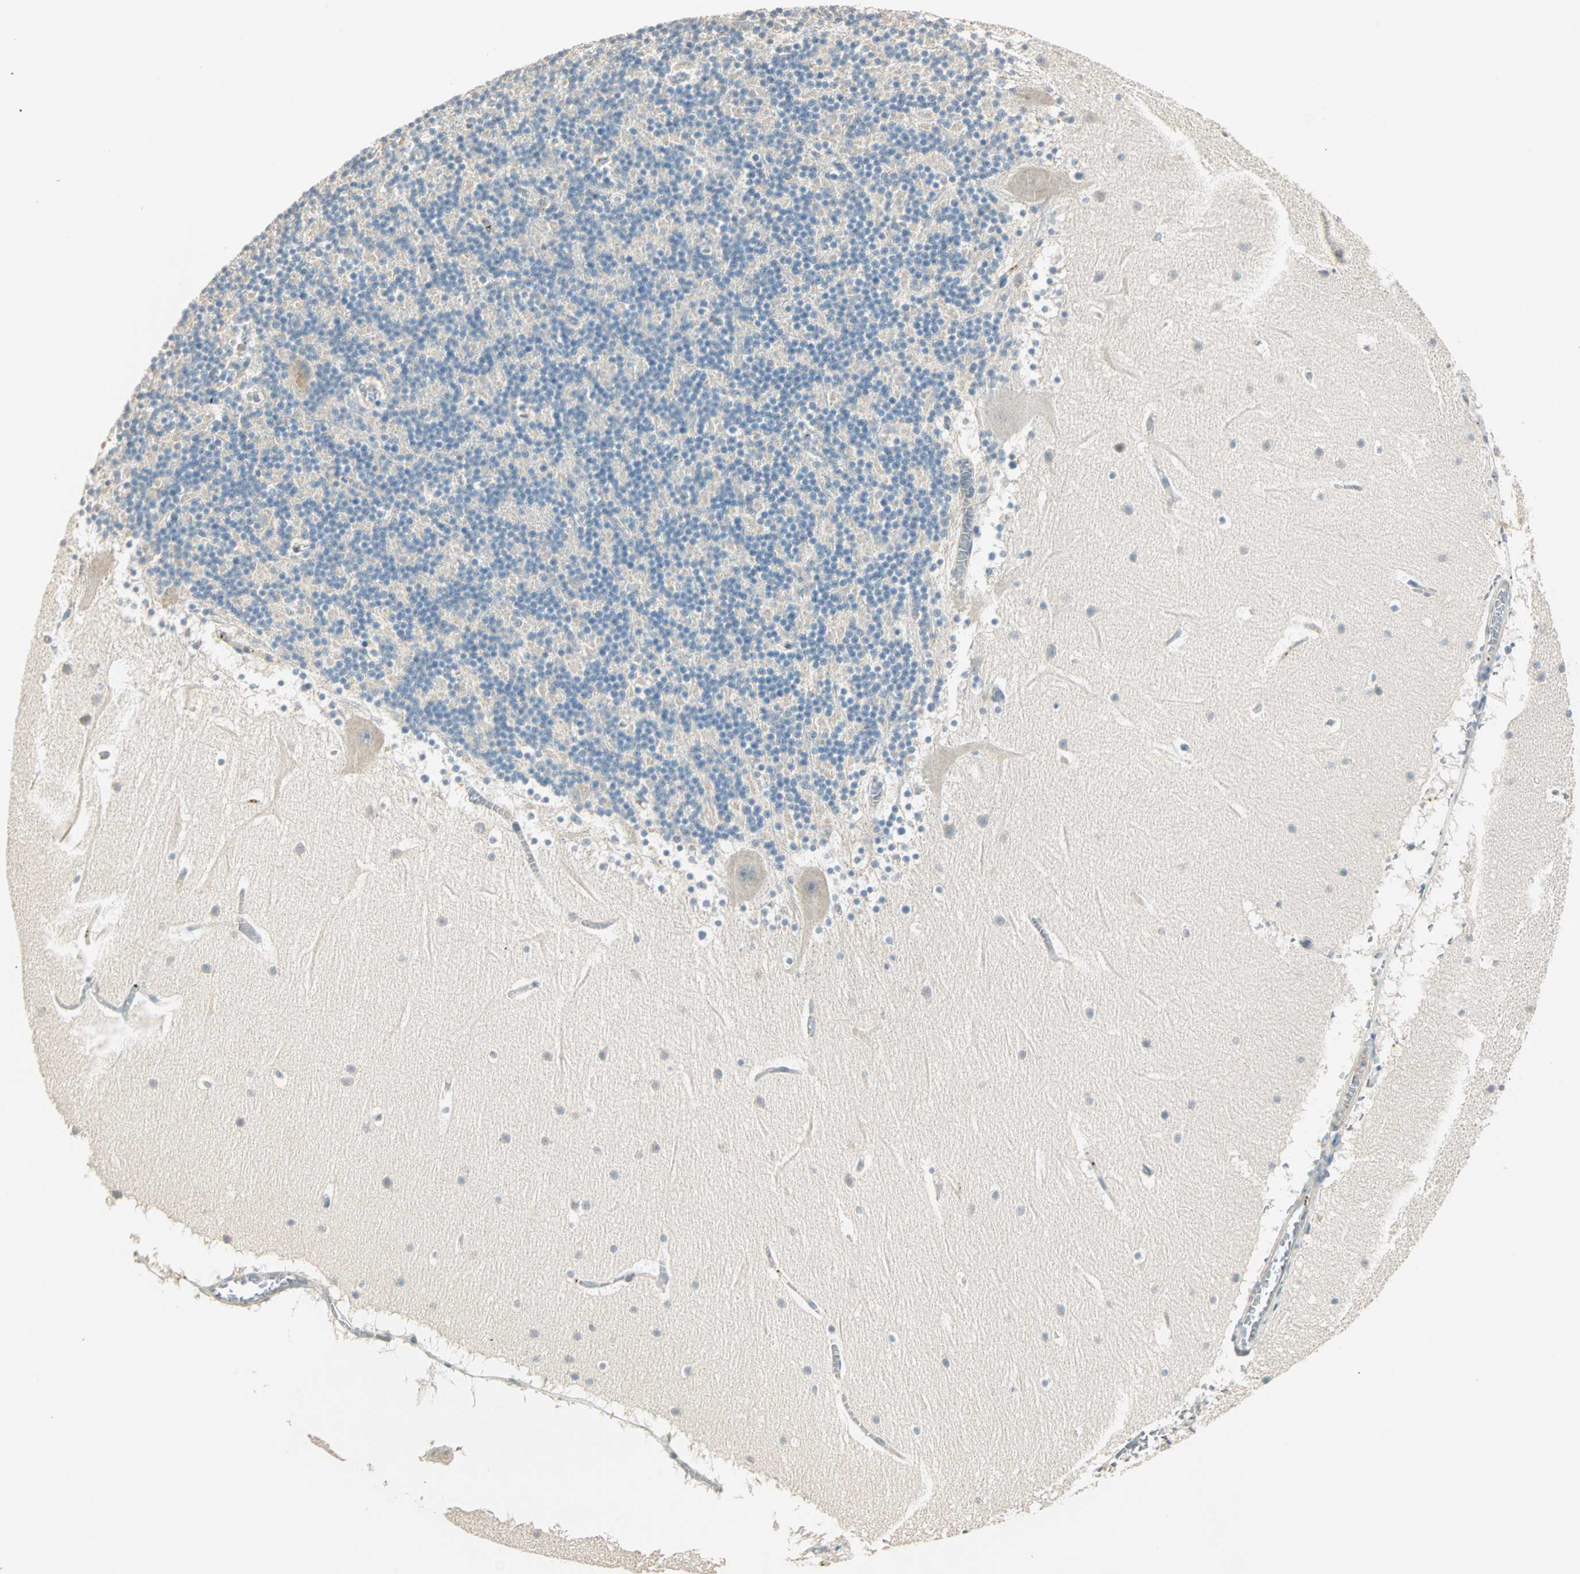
{"staining": {"intensity": "negative", "quantity": "none", "location": "none"}, "tissue": "cerebellum", "cell_type": "Cells in granular layer", "image_type": "normal", "snomed": [{"axis": "morphology", "description": "Normal tissue, NOS"}, {"axis": "topography", "description": "Cerebellum"}], "caption": "A high-resolution micrograph shows IHC staining of unremarkable cerebellum, which exhibits no significant staining in cells in granular layer. (IHC, brightfield microscopy, high magnification).", "gene": "RAD18", "patient": {"sex": "male", "age": 45}}